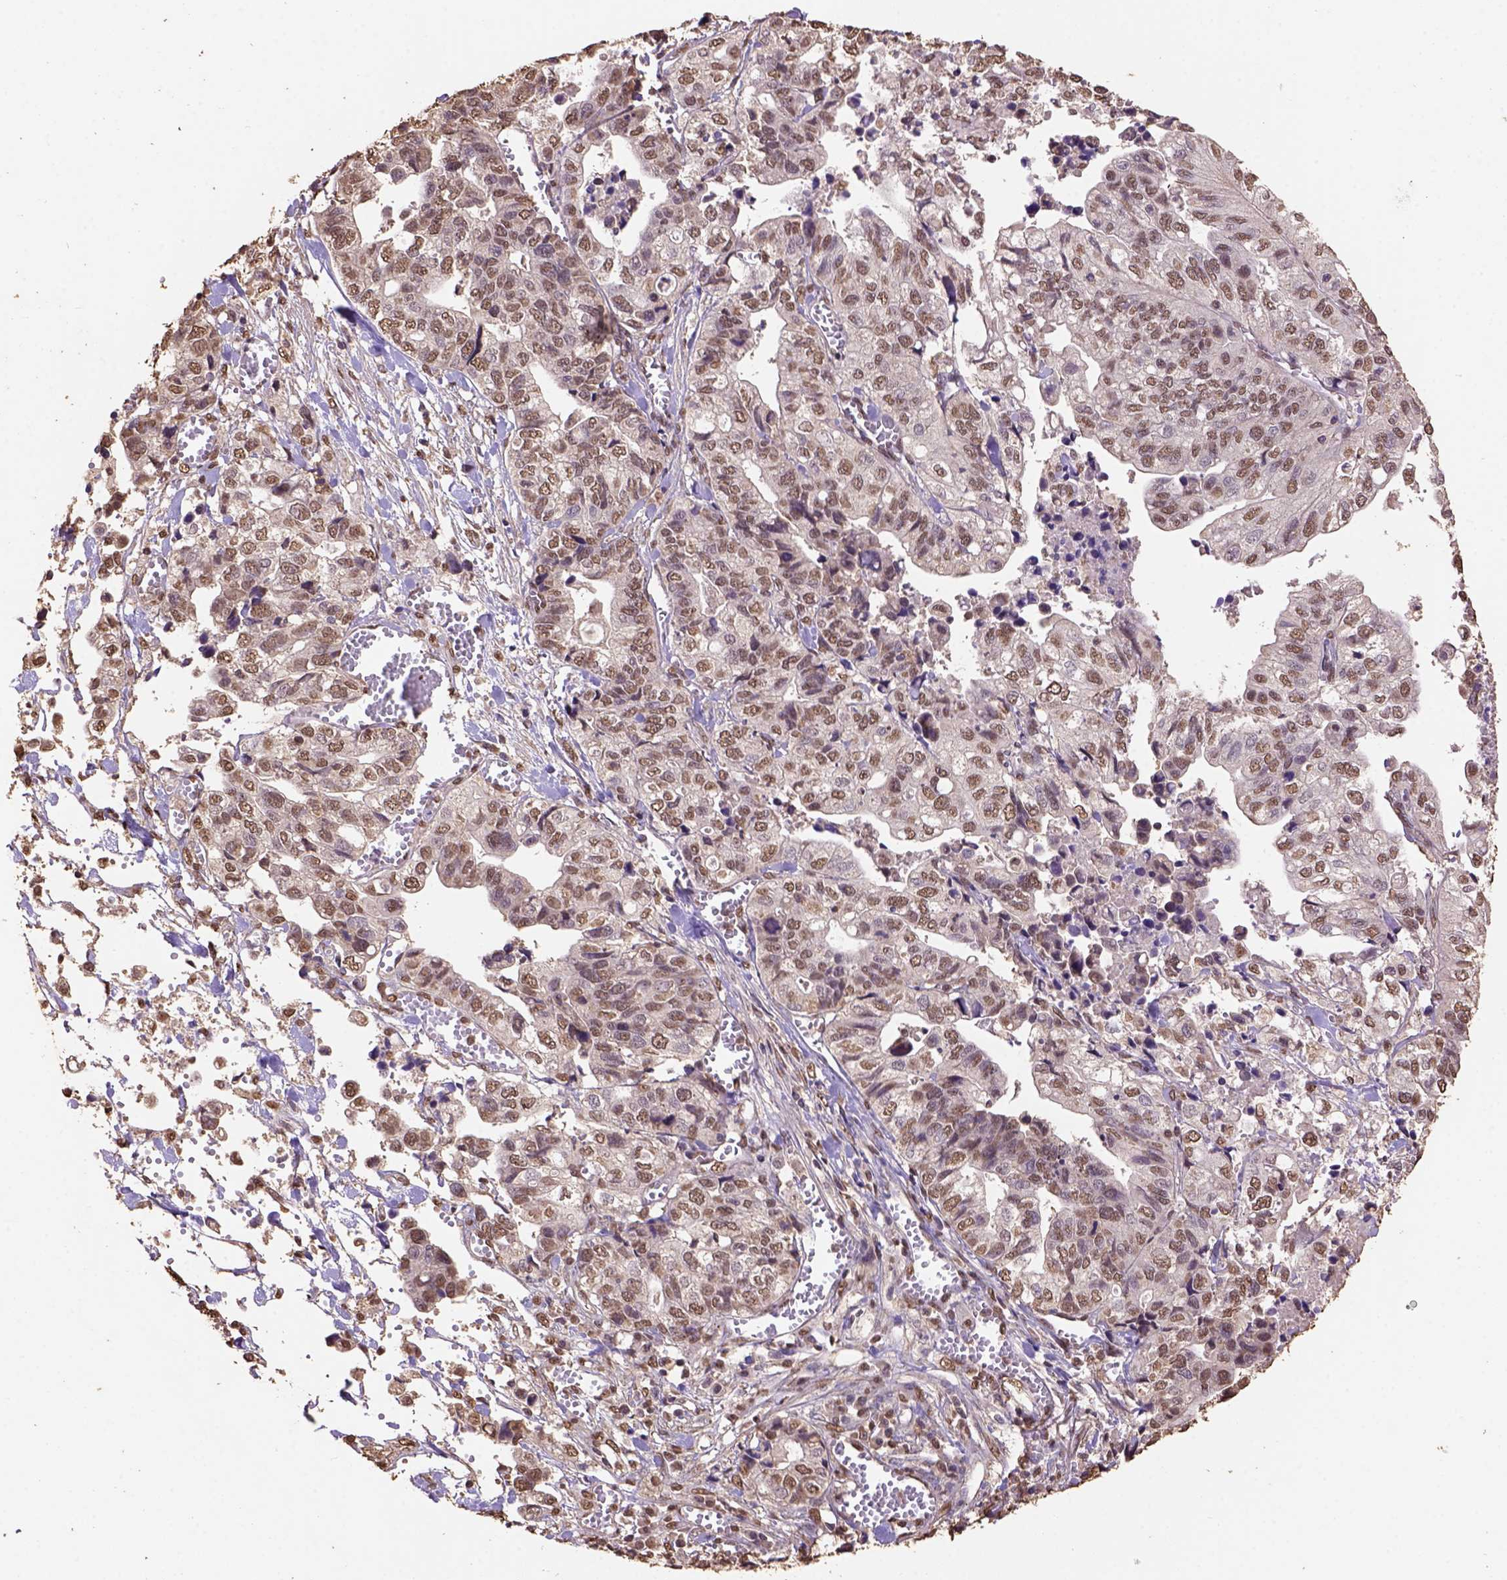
{"staining": {"intensity": "moderate", "quantity": ">75%", "location": "nuclear"}, "tissue": "stomach cancer", "cell_type": "Tumor cells", "image_type": "cancer", "snomed": [{"axis": "morphology", "description": "Adenocarcinoma, NOS"}, {"axis": "topography", "description": "Stomach, upper"}], "caption": "DAB (3,3'-diaminobenzidine) immunohistochemical staining of adenocarcinoma (stomach) exhibits moderate nuclear protein staining in about >75% of tumor cells. The staining was performed using DAB to visualize the protein expression in brown, while the nuclei were stained in blue with hematoxylin (Magnification: 20x).", "gene": "CSTF2T", "patient": {"sex": "female", "age": 67}}